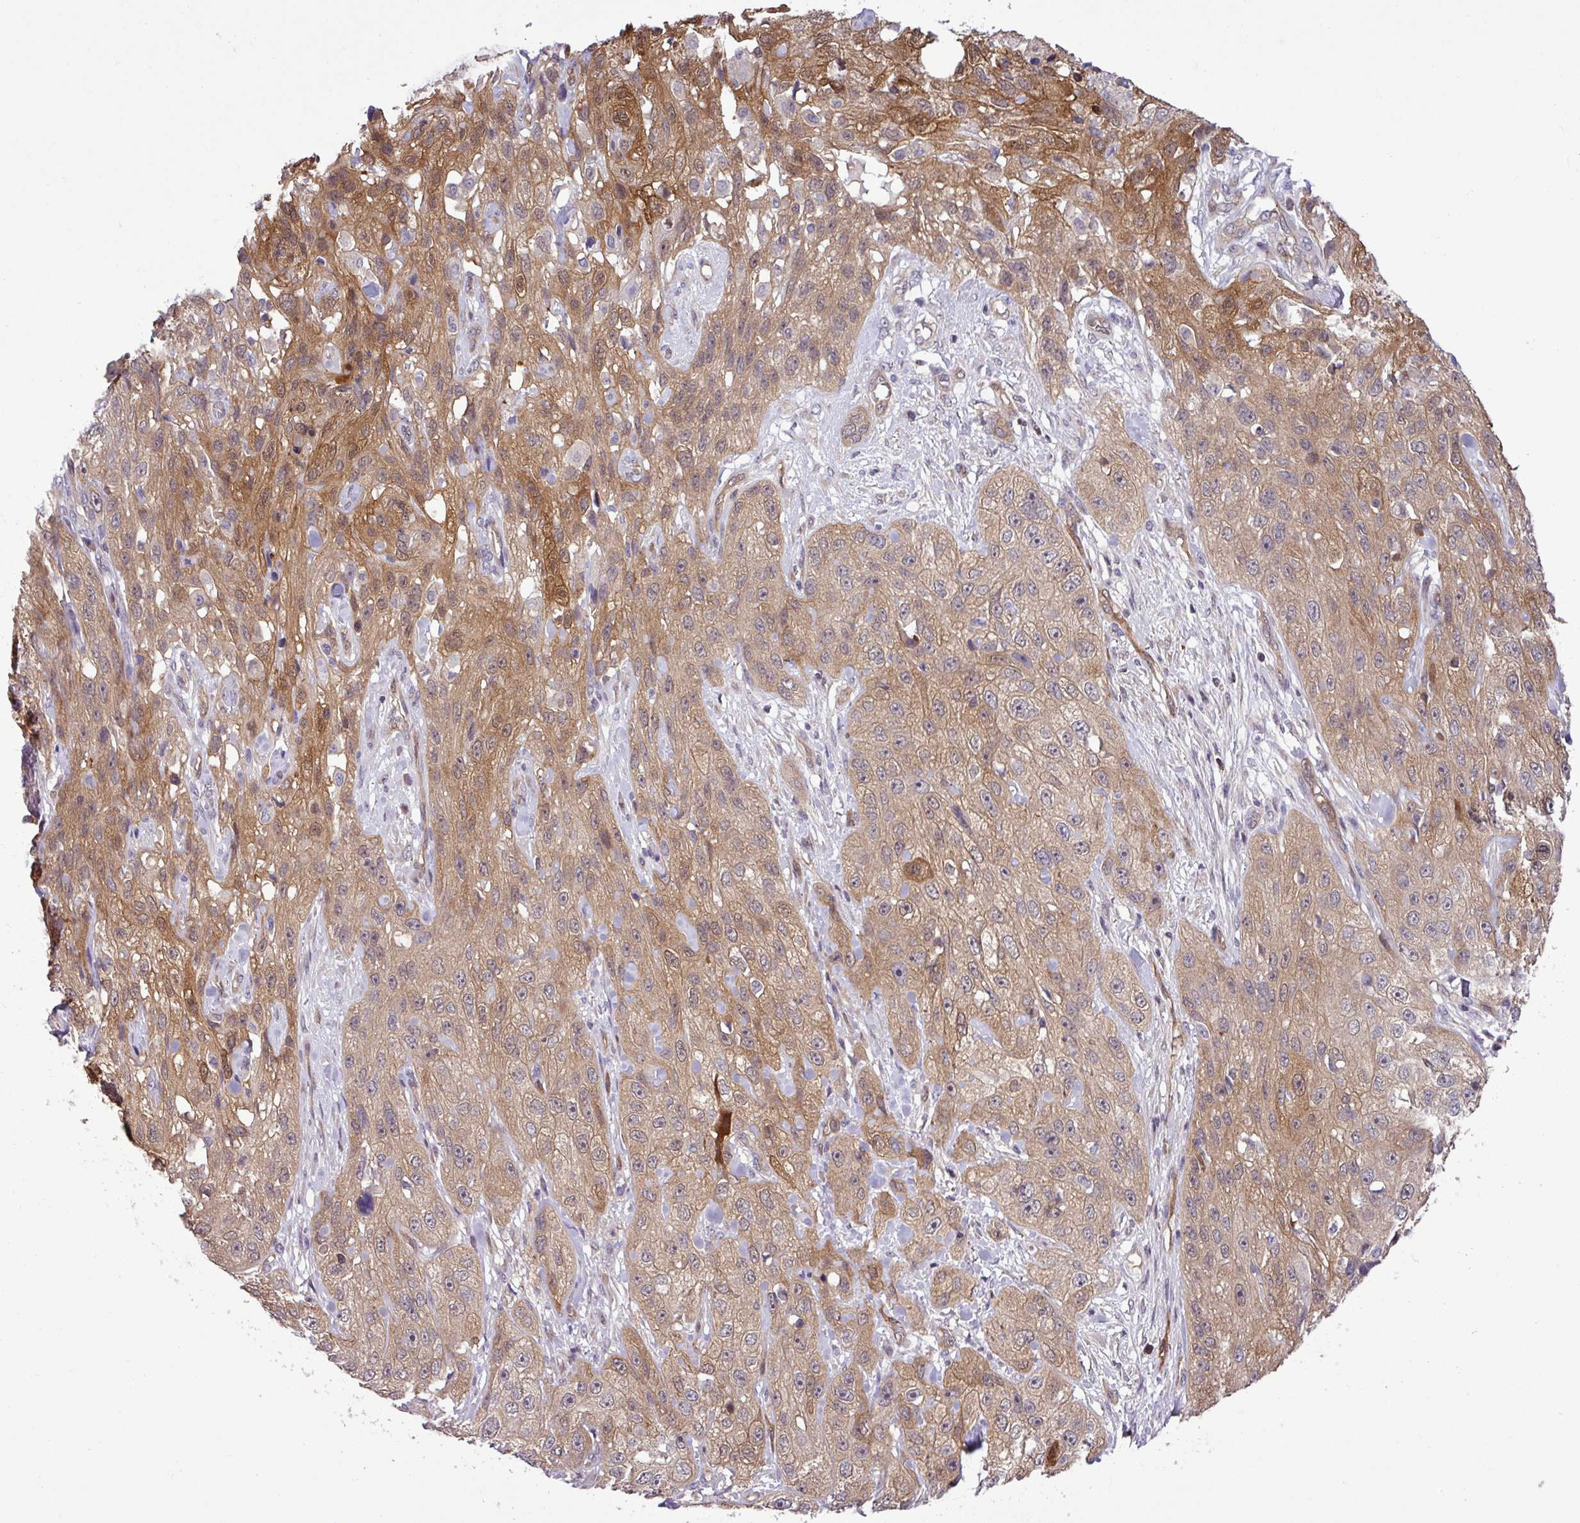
{"staining": {"intensity": "moderate", "quantity": ">75%", "location": "cytoplasmic/membranous,nuclear"}, "tissue": "skin cancer", "cell_type": "Tumor cells", "image_type": "cancer", "snomed": [{"axis": "morphology", "description": "Squamous cell carcinoma, NOS"}, {"axis": "topography", "description": "Skin"}, {"axis": "topography", "description": "Vulva"}], "caption": "Brown immunohistochemical staining in human squamous cell carcinoma (skin) reveals moderate cytoplasmic/membranous and nuclear expression in approximately >75% of tumor cells.", "gene": "CARHSP1", "patient": {"sex": "female", "age": 86}}